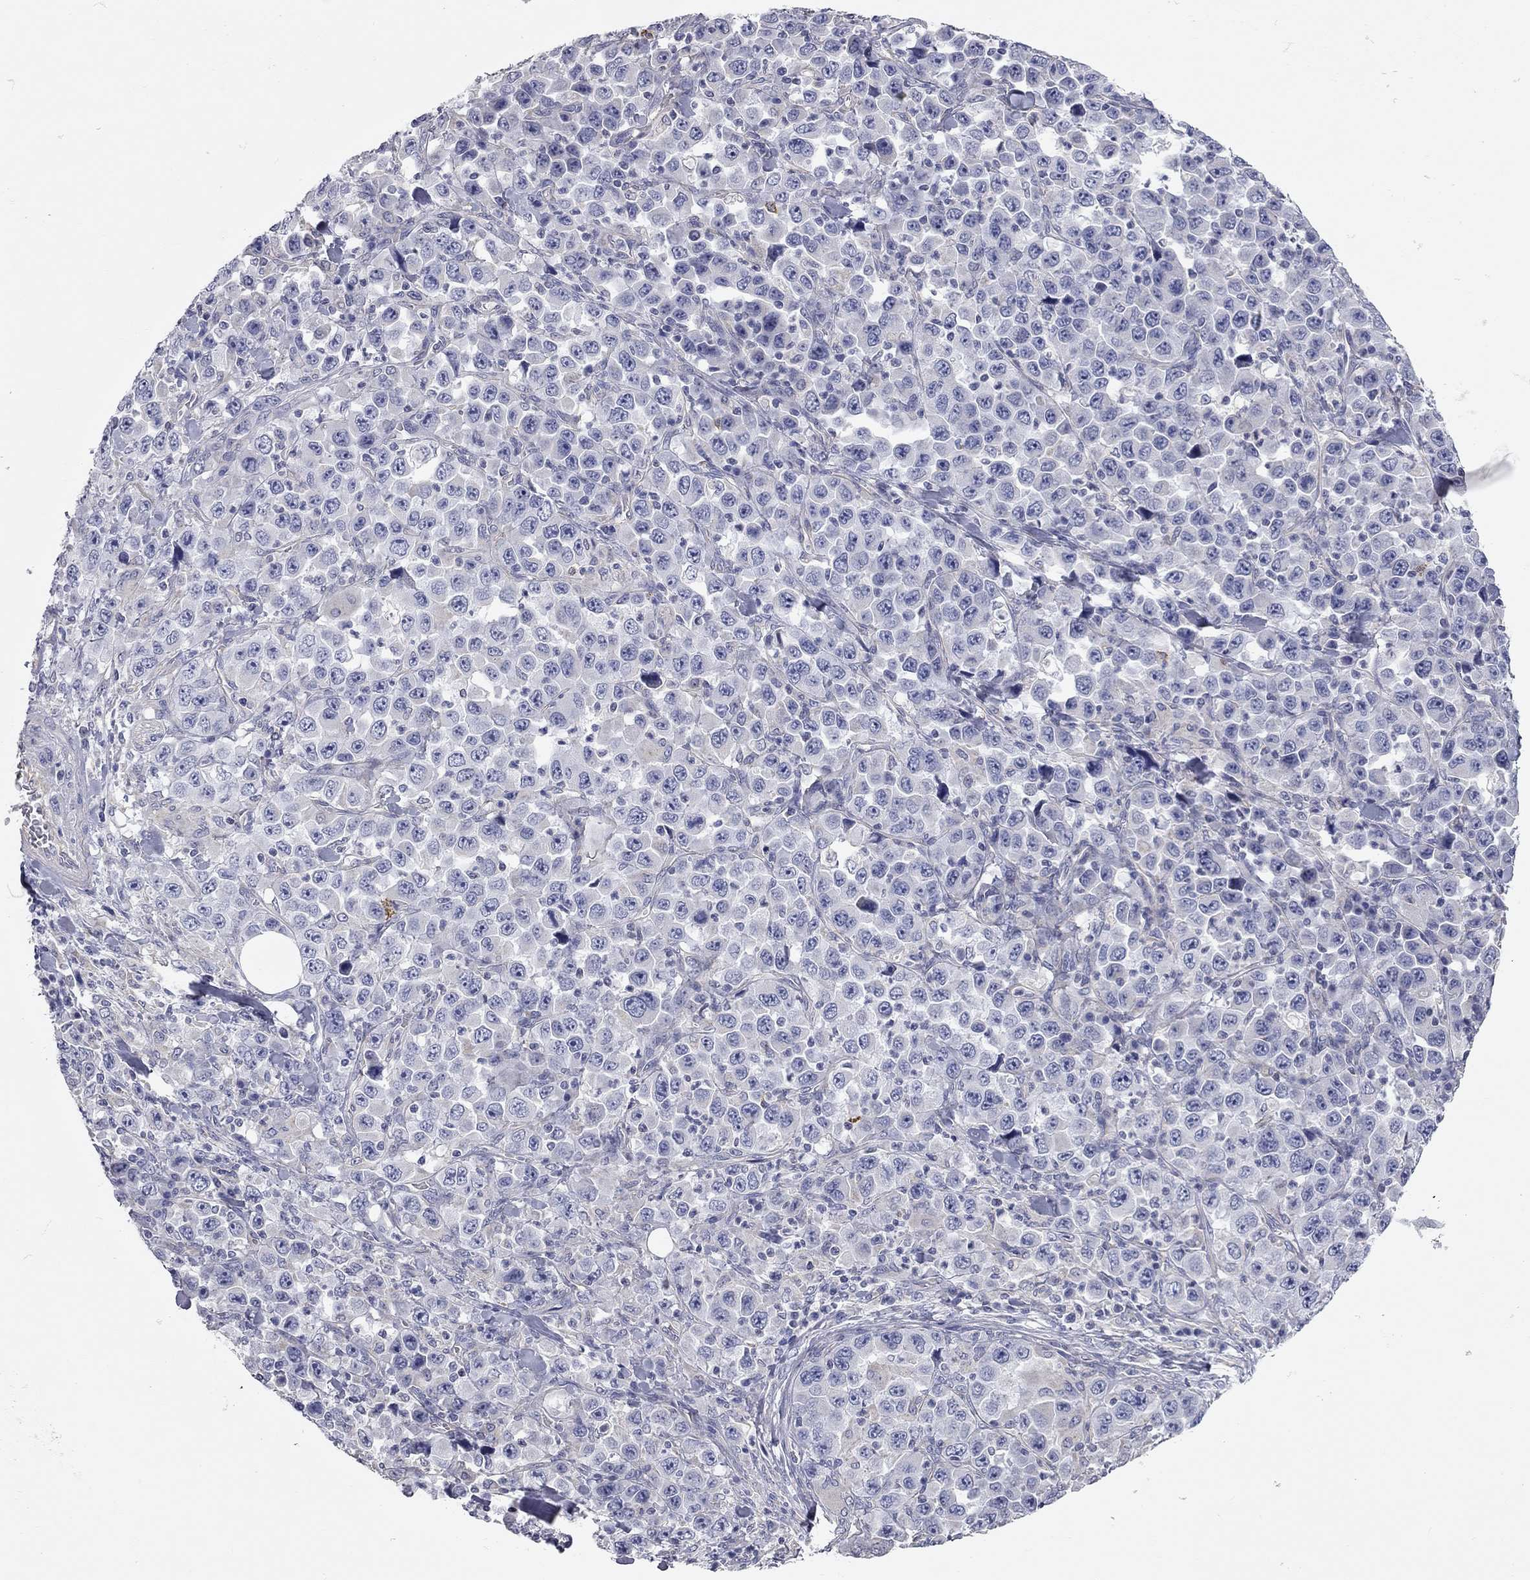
{"staining": {"intensity": "negative", "quantity": "none", "location": "none"}, "tissue": "stomach cancer", "cell_type": "Tumor cells", "image_type": "cancer", "snomed": [{"axis": "morphology", "description": "Normal tissue, NOS"}, {"axis": "morphology", "description": "Adenocarcinoma, NOS"}, {"axis": "topography", "description": "Stomach, upper"}, {"axis": "topography", "description": "Stomach"}], "caption": "A histopathology image of stomach adenocarcinoma stained for a protein demonstrates no brown staining in tumor cells.", "gene": "C10orf90", "patient": {"sex": "male", "age": 59}}